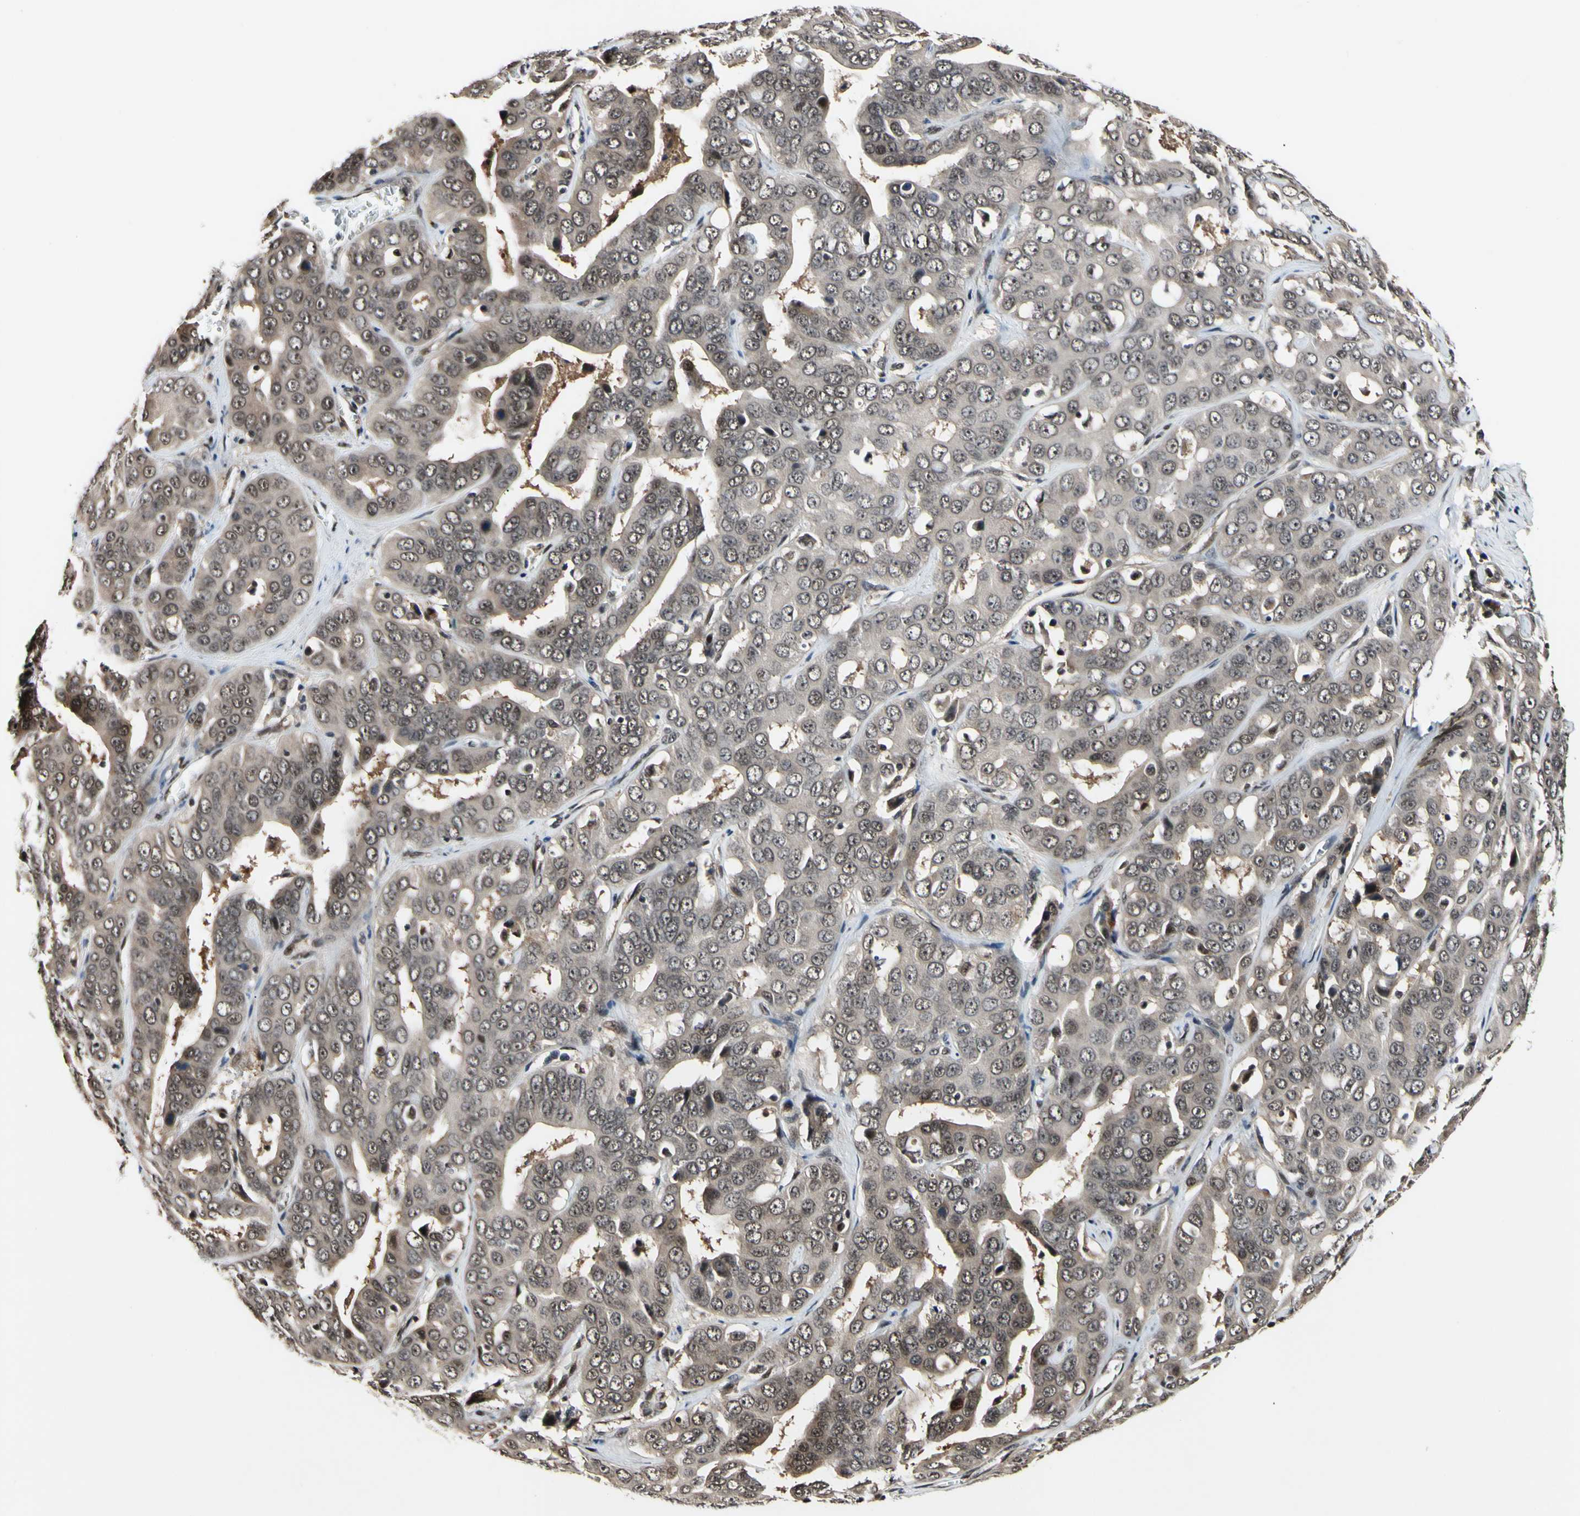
{"staining": {"intensity": "weak", "quantity": ">75%", "location": "cytoplasmic/membranous,nuclear"}, "tissue": "liver cancer", "cell_type": "Tumor cells", "image_type": "cancer", "snomed": [{"axis": "morphology", "description": "Cholangiocarcinoma"}, {"axis": "topography", "description": "Liver"}], "caption": "Weak cytoplasmic/membranous and nuclear staining is identified in about >75% of tumor cells in cholangiocarcinoma (liver).", "gene": "PSMD10", "patient": {"sex": "female", "age": 52}}